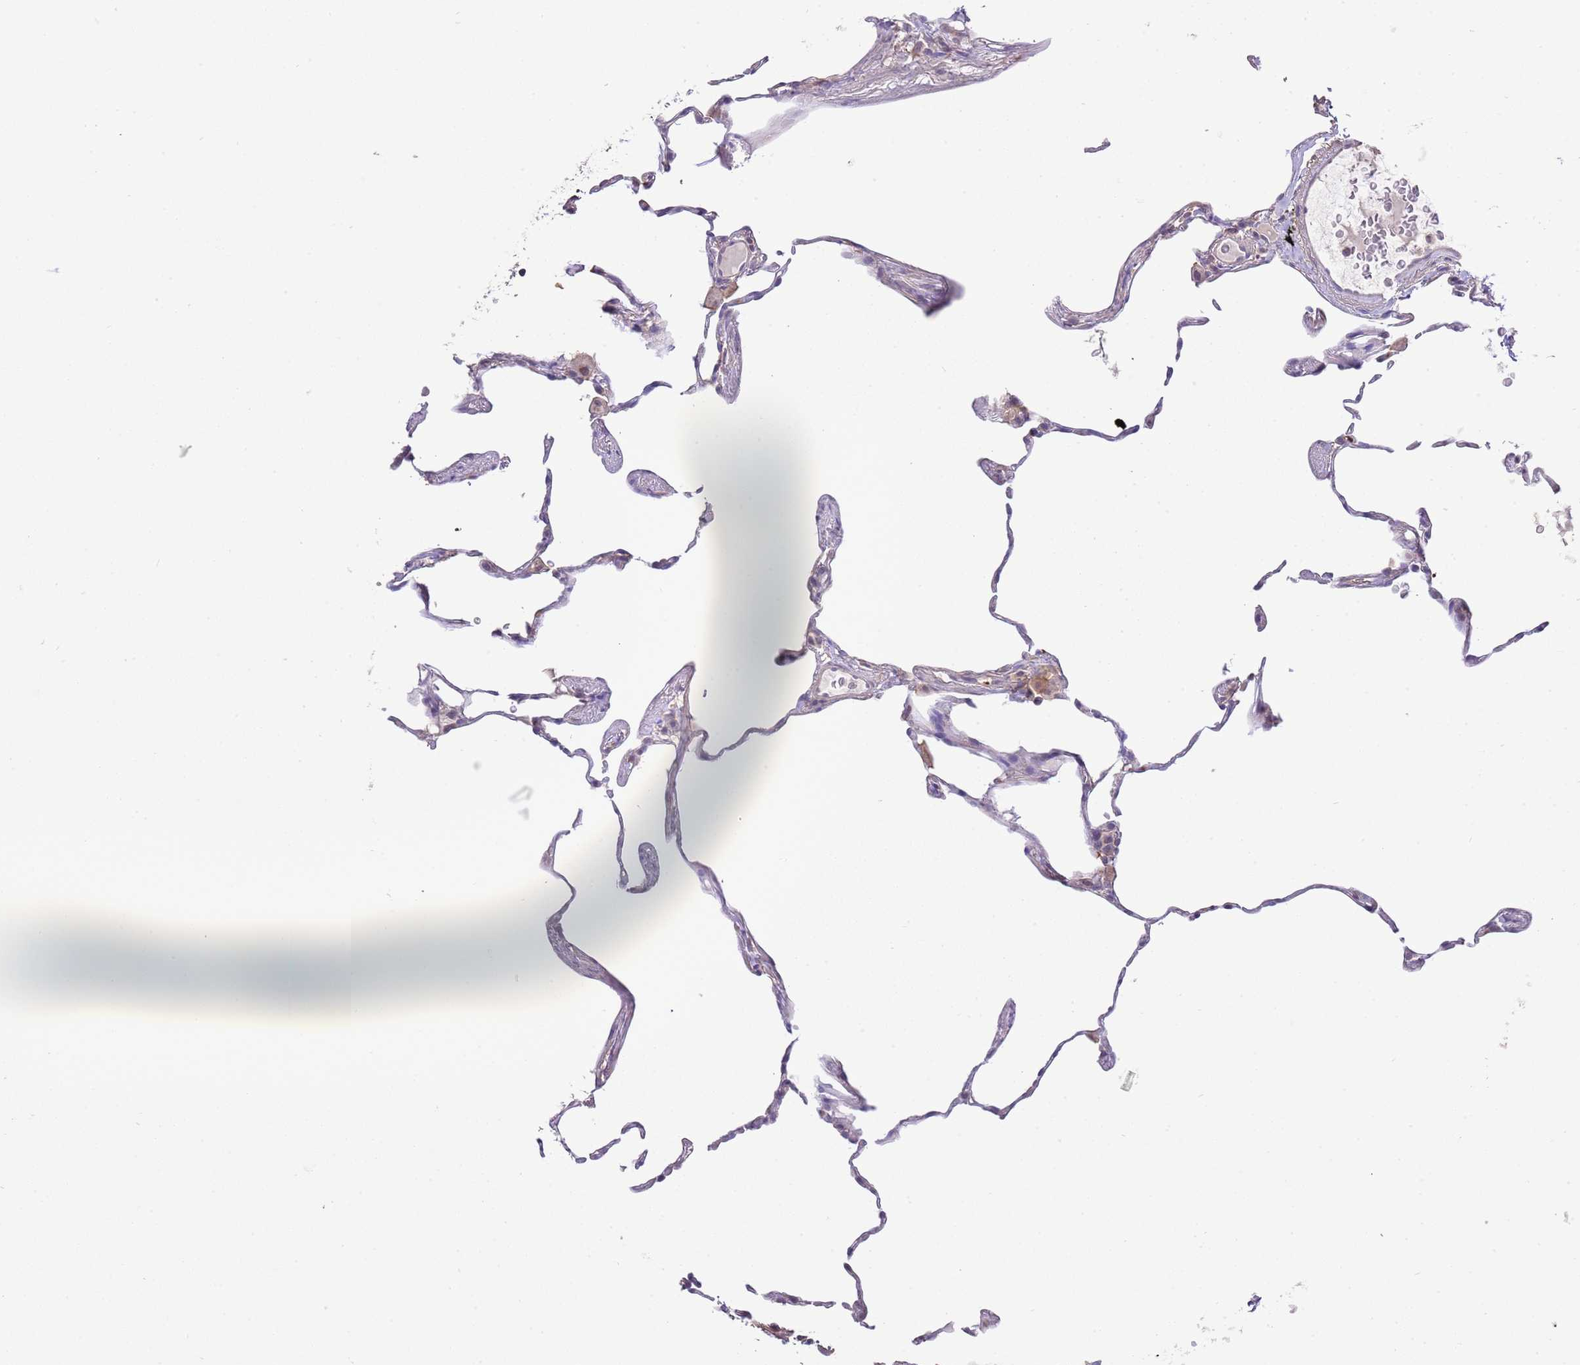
{"staining": {"intensity": "negative", "quantity": "none", "location": "none"}, "tissue": "lung", "cell_type": "Alveolar cells", "image_type": "normal", "snomed": [{"axis": "morphology", "description": "Normal tissue, NOS"}, {"axis": "topography", "description": "Lung"}], "caption": "DAB immunohistochemical staining of unremarkable human lung shows no significant staining in alveolar cells. (Brightfield microscopy of DAB IHC at high magnification).", "gene": "EFHD1", "patient": {"sex": "female", "age": 57}}